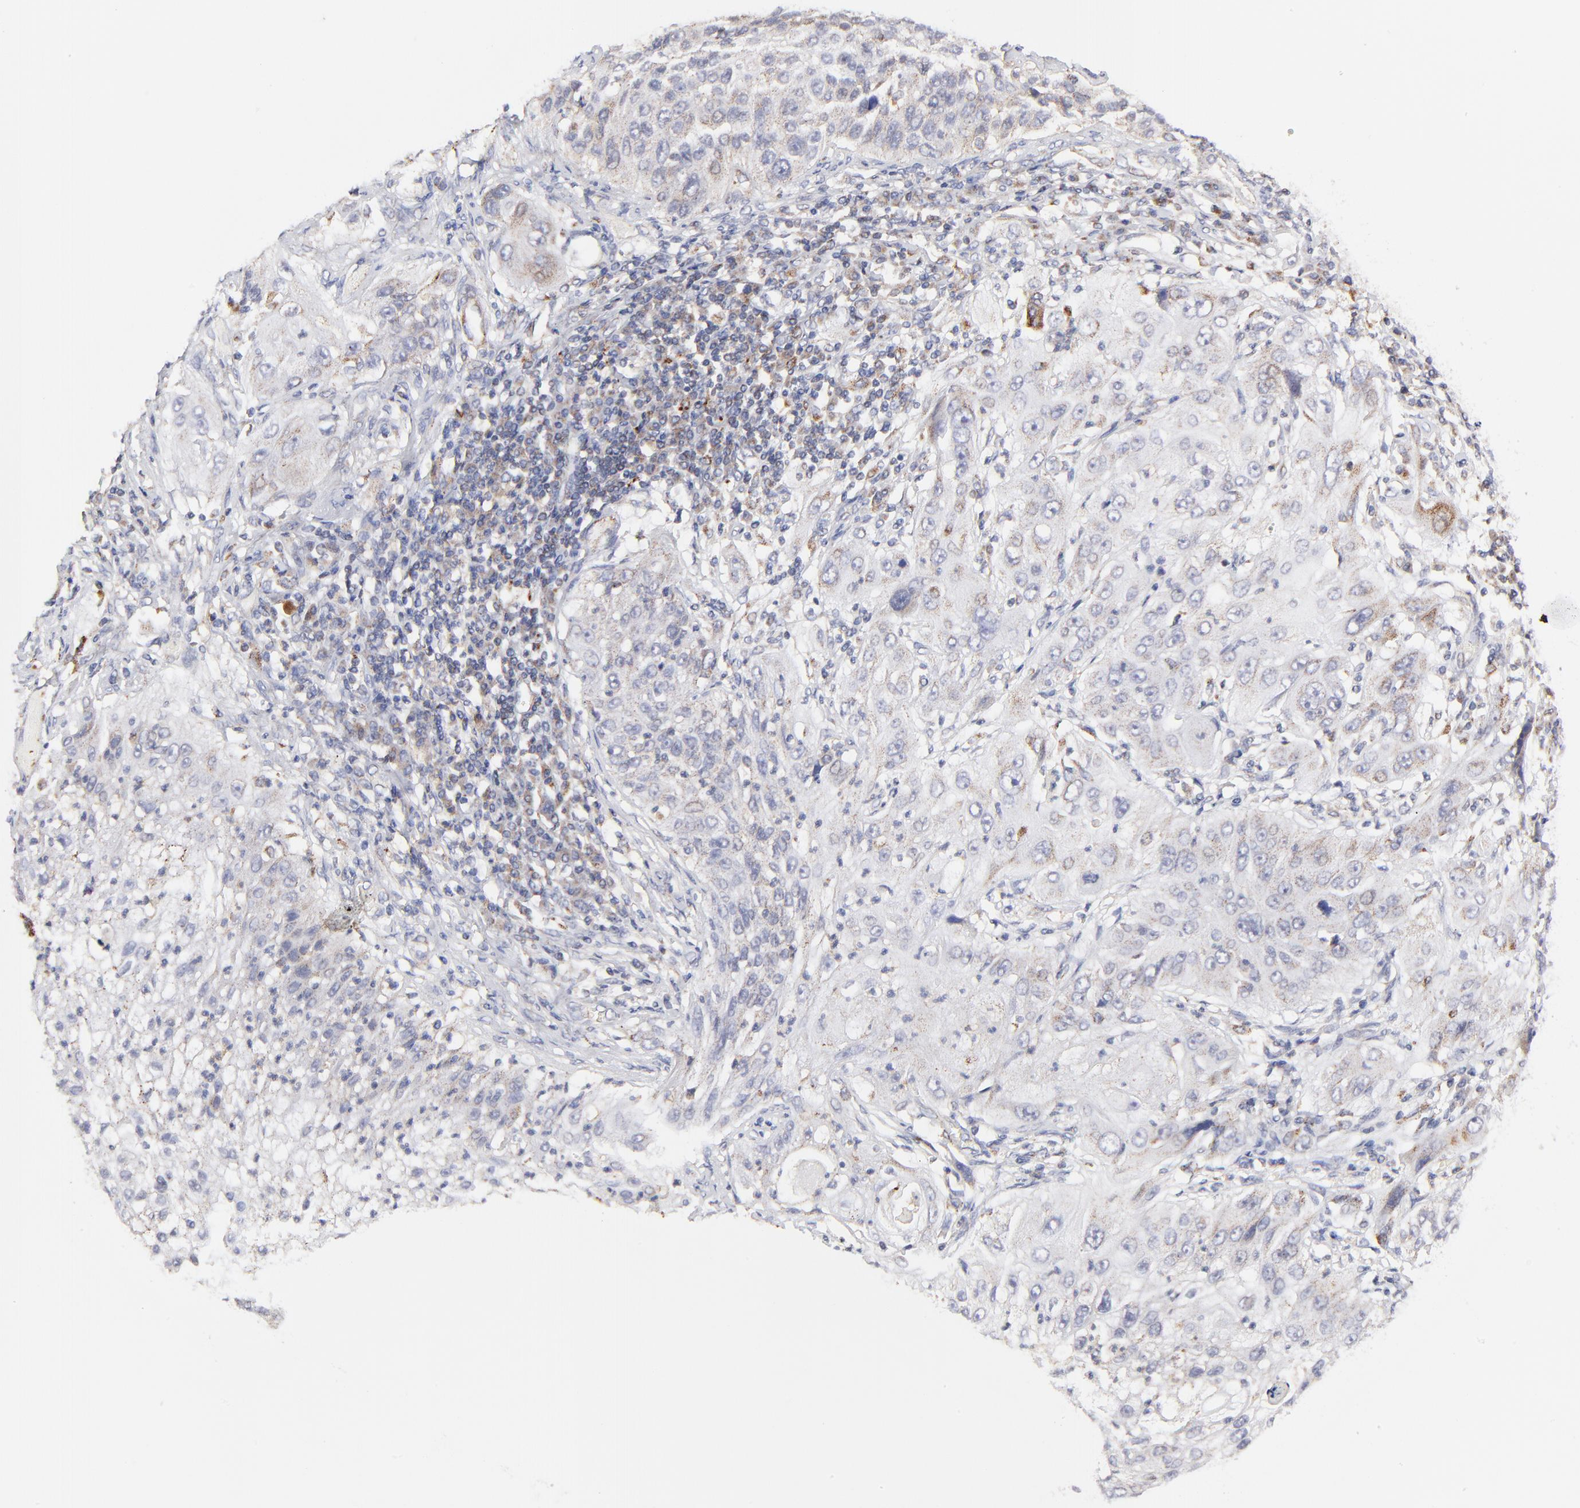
{"staining": {"intensity": "negative", "quantity": "none", "location": "none"}, "tissue": "lung cancer", "cell_type": "Tumor cells", "image_type": "cancer", "snomed": [{"axis": "morphology", "description": "Inflammation, NOS"}, {"axis": "morphology", "description": "Squamous cell carcinoma, NOS"}, {"axis": "topography", "description": "Lymph node"}, {"axis": "topography", "description": "Soft tissue"}, {"axis": "topography", "description": "Lung"}], "caption": "Tumor cells show no significant positivity in lung cancer (squamous cell carcinoma).", "gene": "MAP2K7", "patient": {"sex": "male", "age": 66}}